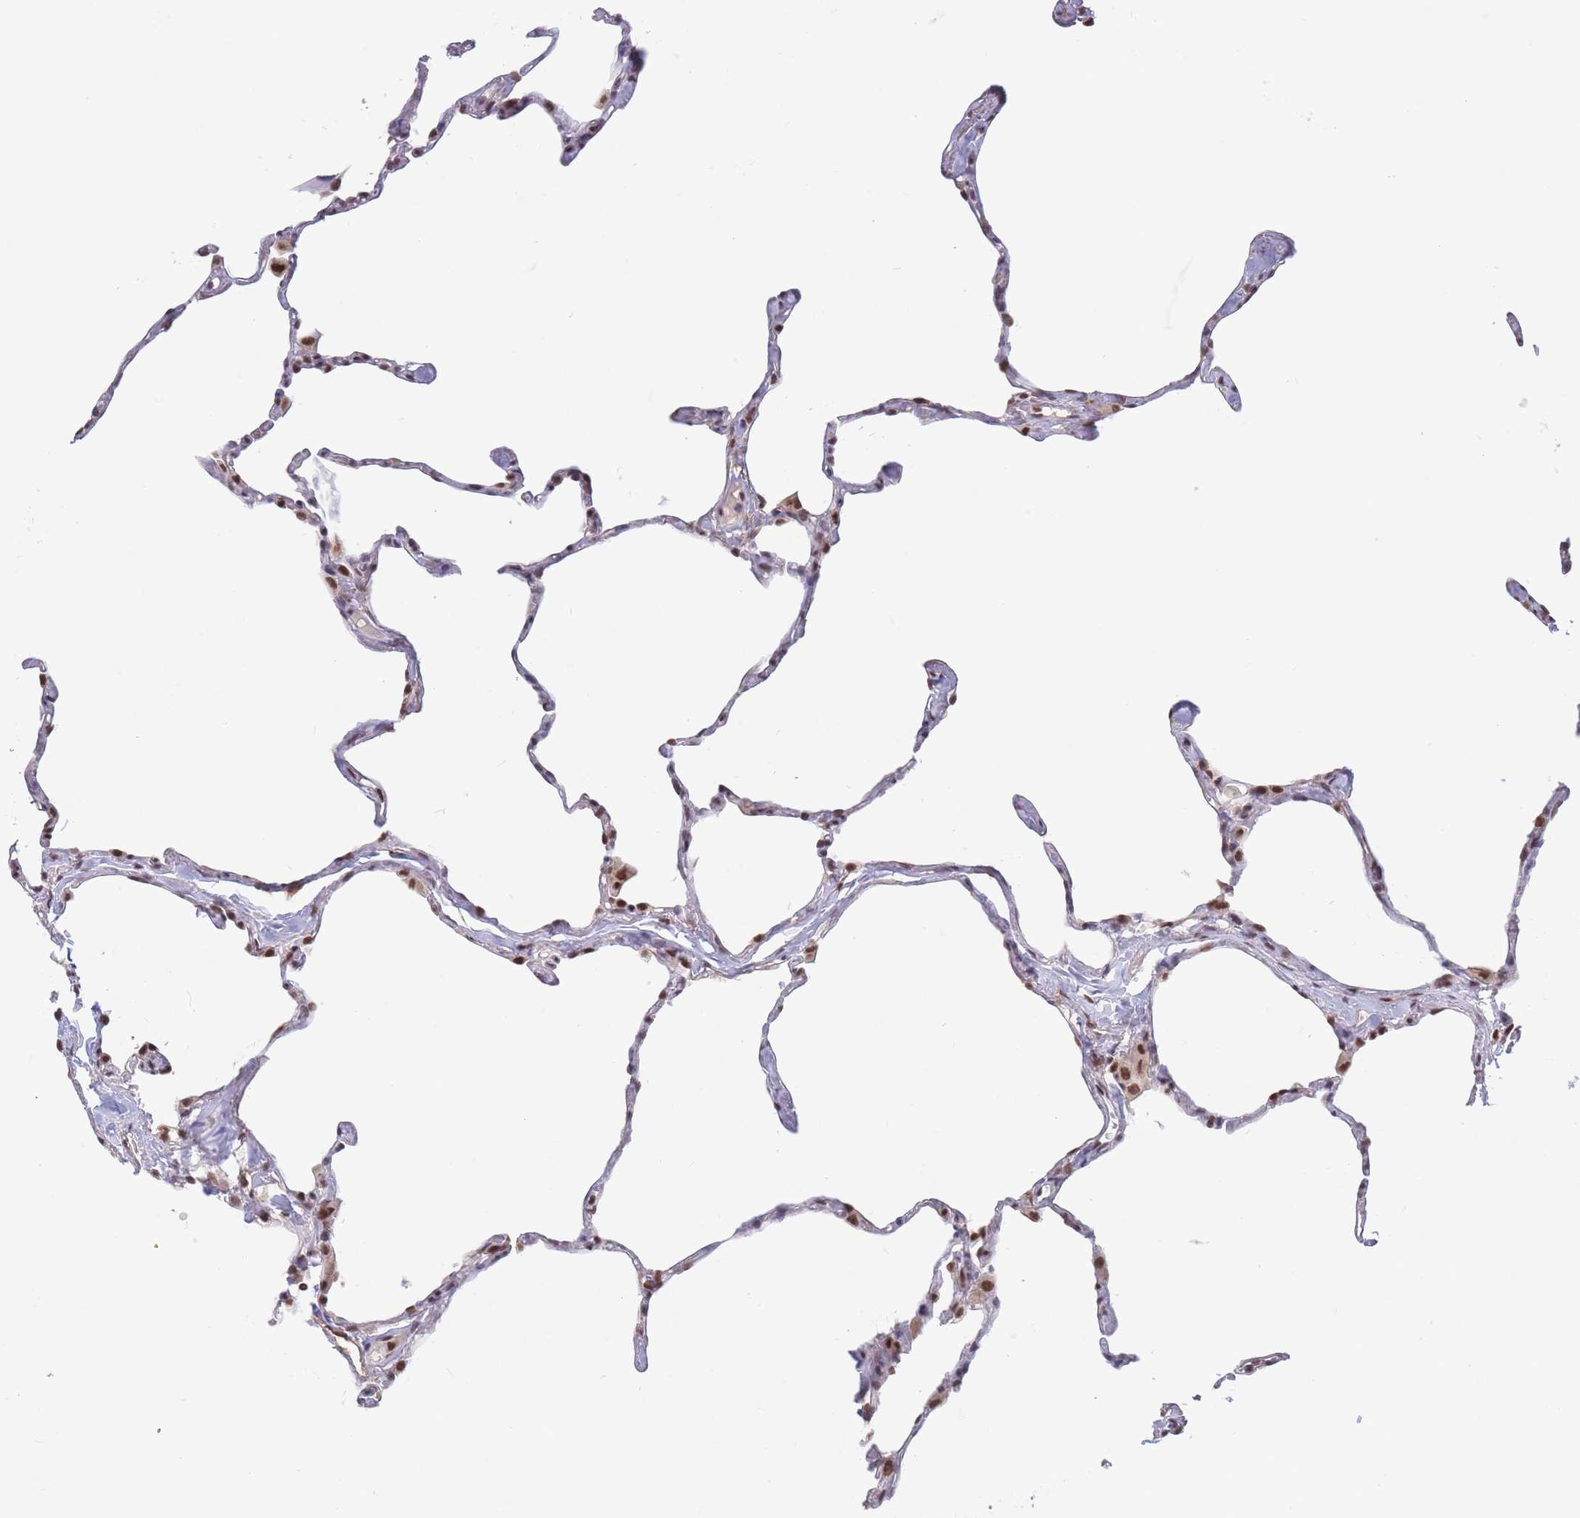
{"staining": {"intensity": "moderate", "quantity": "25%-75%", "location": "nuclear"}, "tissue": "lung", "cell_type": "Alveolar cells", "image_type": "normal", "snomed": [{"axis": "morphology", "description": "Normal tissue, NOS"}, {"axis": "topography", "description": "Lung"}], "caption": "About 25%-75% of alveolar cells in unremarkable human lung show moderate nuclear protein positivity as visualized by brown immunohistochemical staining.", "gene": "SMAD9", "patient": {"sex": "male", "age": 65}}